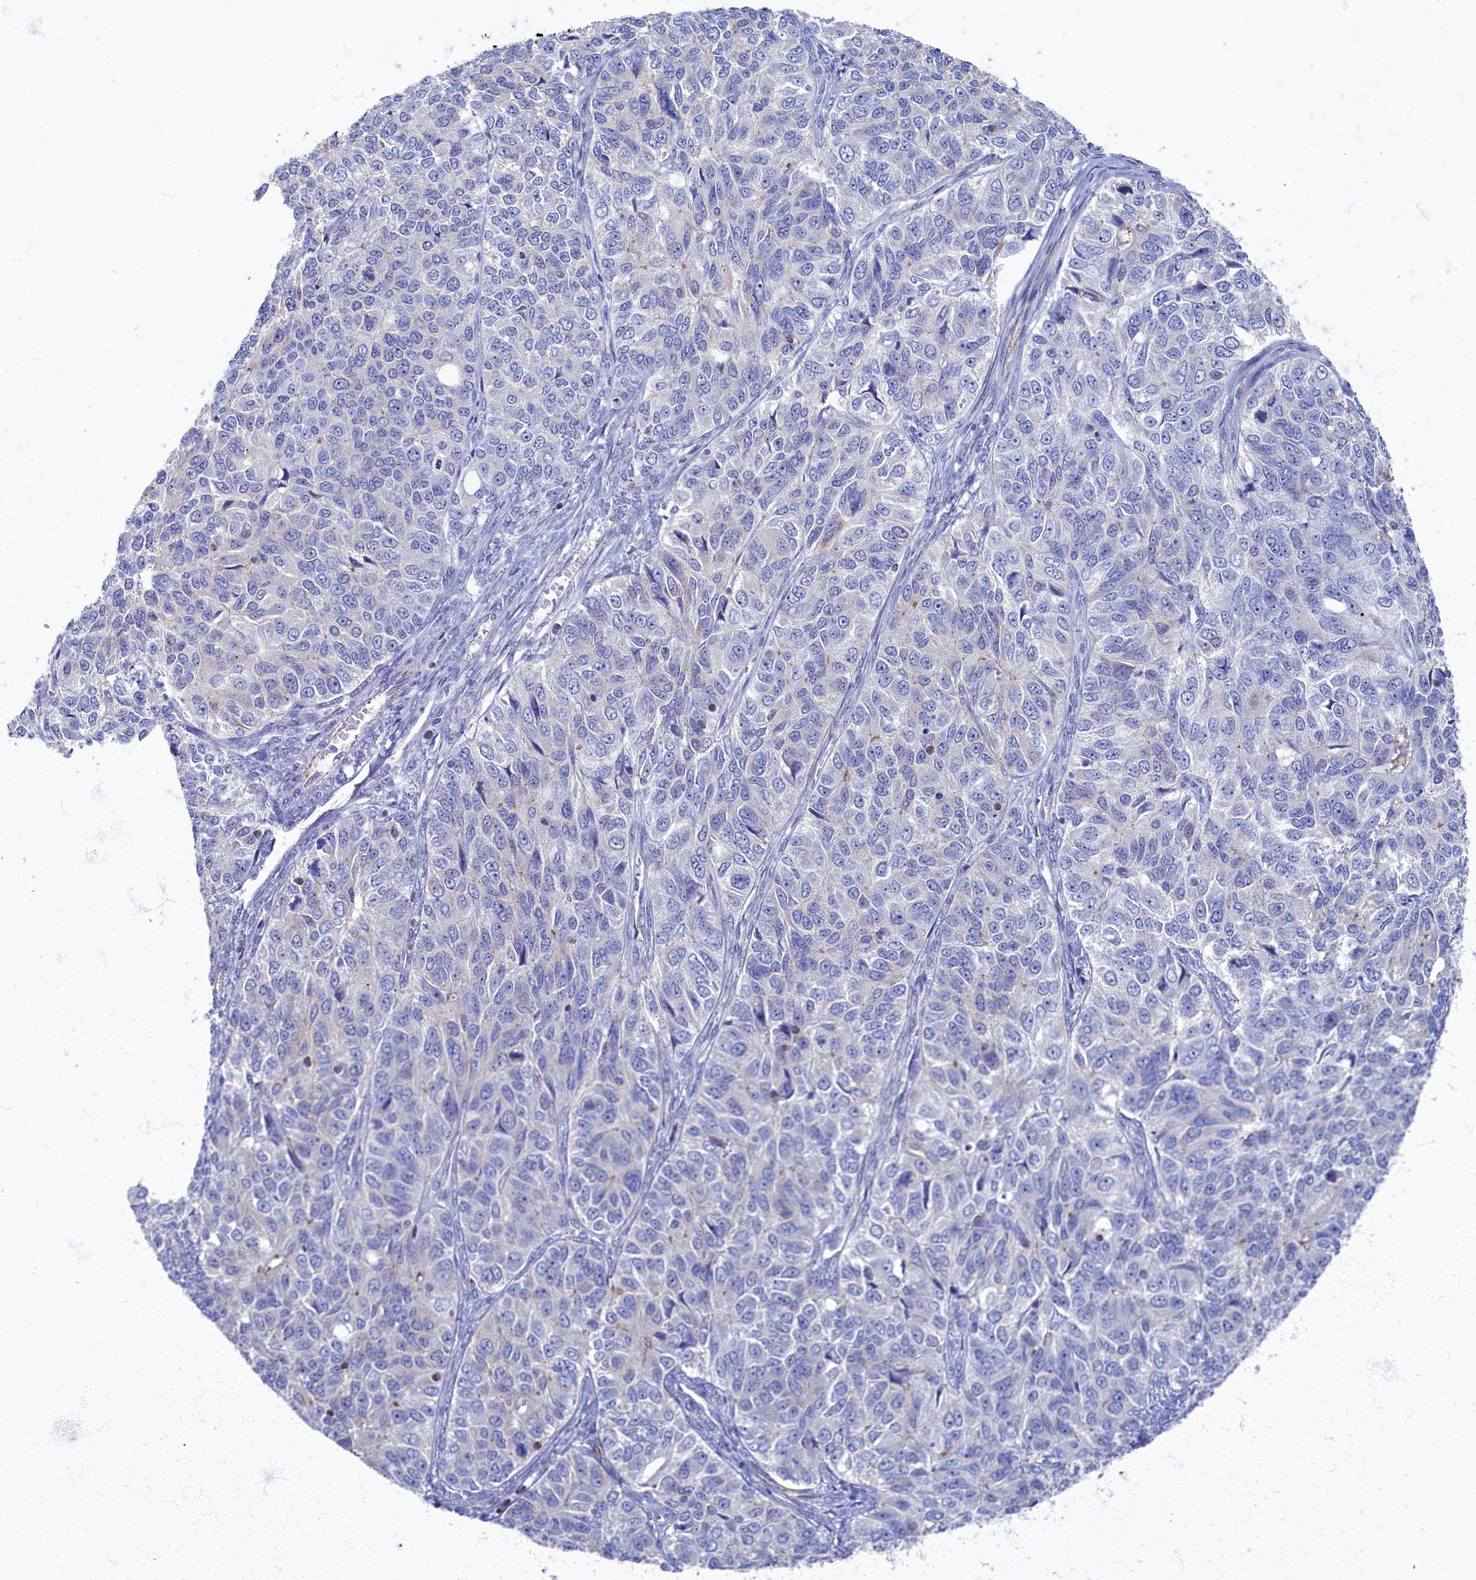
{"staining": {"intensity": "negative", "quantity": "none", "location": "none"}, "tissue": "ovarian cancer", "cell_type": "Tumor cells", "image_type": "cancer", "snomed": [{"axis": "morphology", "description": "Carcinoma, endometroid"}, {"axis": "topography", "description": "Ovary"}], "caption": "Endometroid carcinoma (ovarian) was stained to show a protein in brown. There is no significant positivity in tumor cells.", "gene": "OCIAD2", "patient": {"sex": "female", "age": 51}}